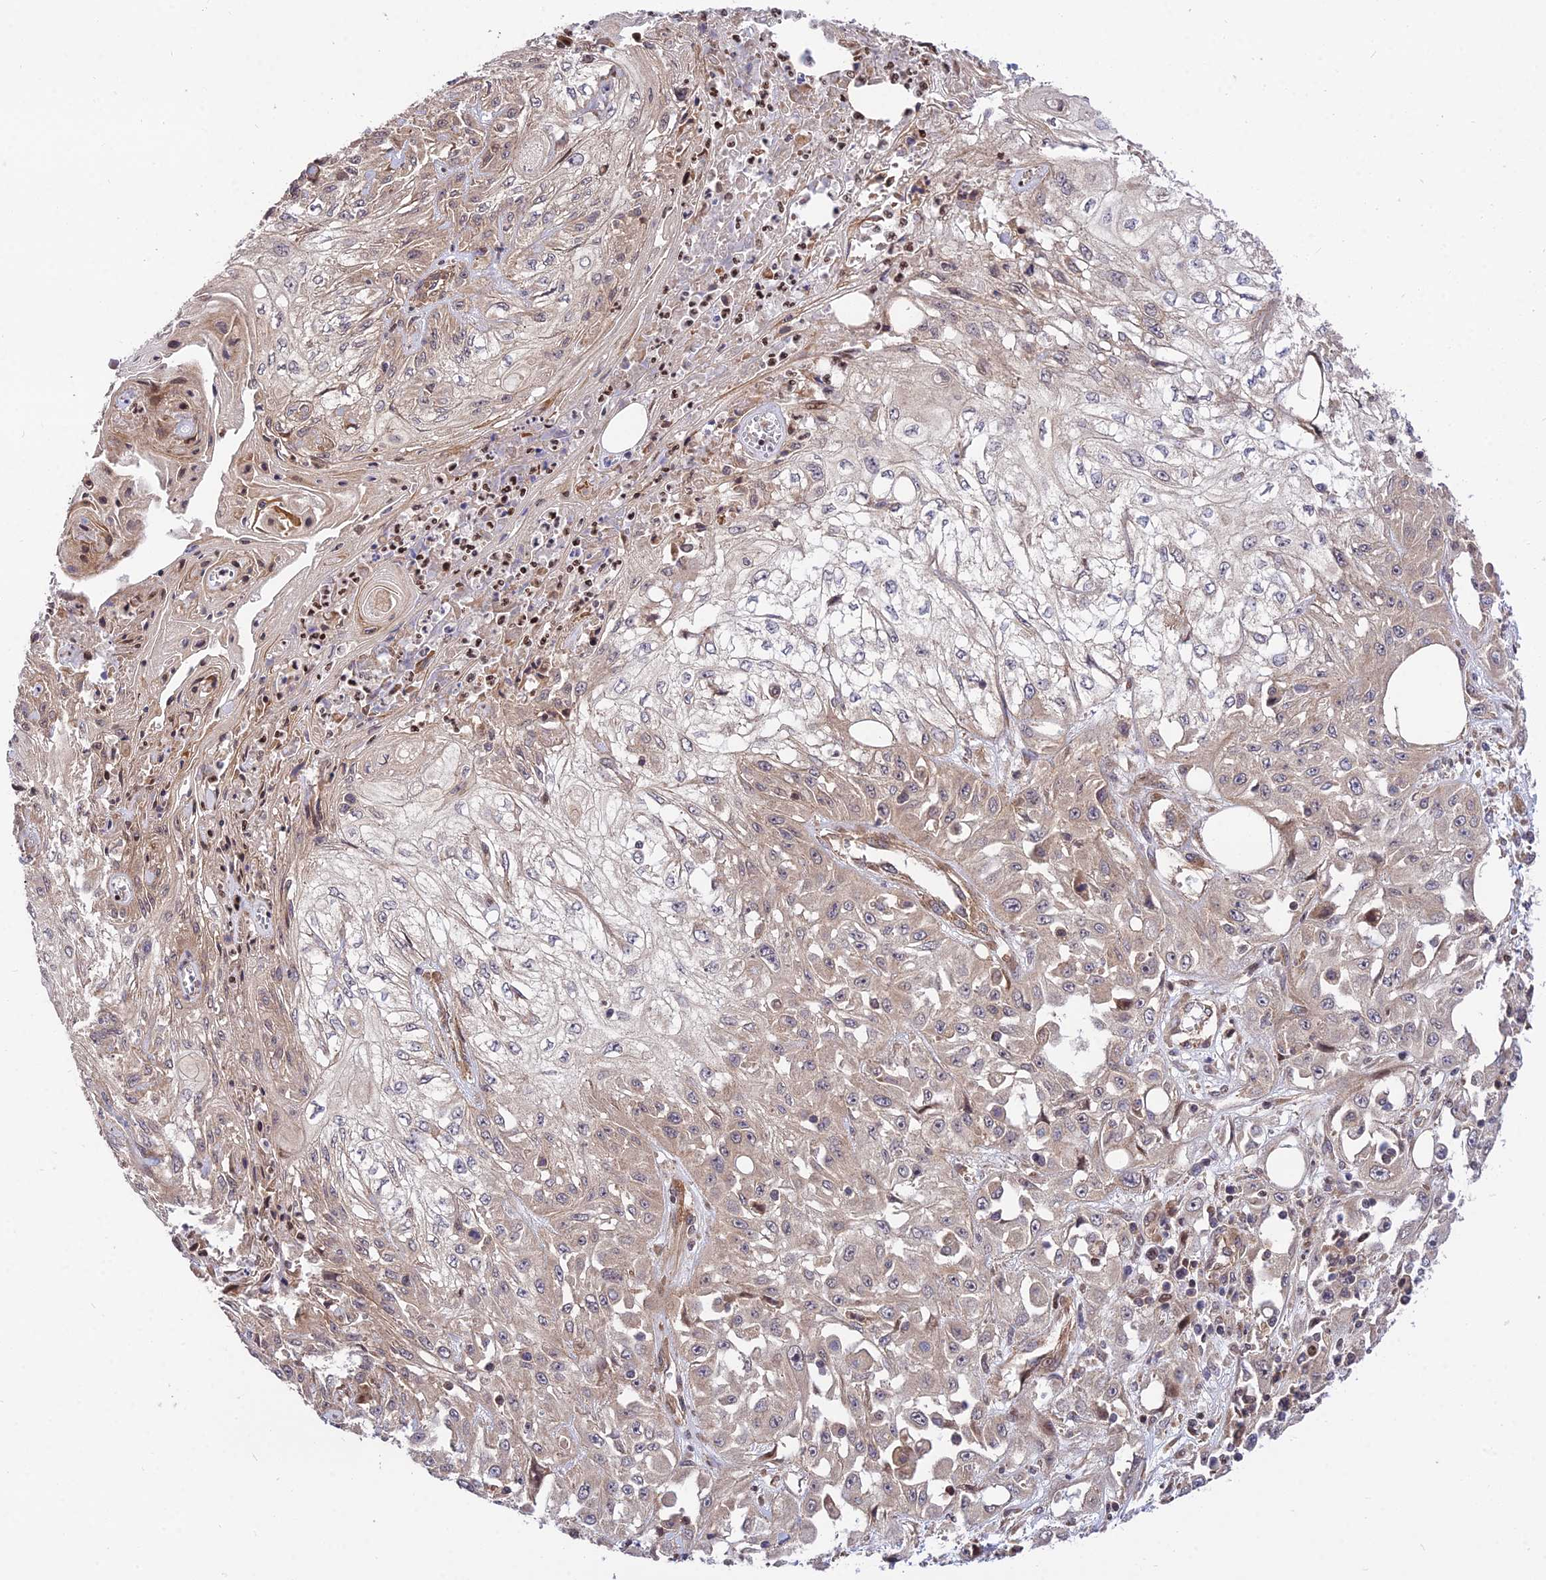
{"staining": {"intensity": "weak", "quantity": "25%-75%", "location": "cytoplasmic/membranous"}, "tissue": "skin cancer", "cell_type": "Tumor cells", "image_type": "cancer", "snomed": [{"axis": "morphology", "description": "Squamous cell carcinoma, NOS"}, {"axis": "morphology", "description": "Squamous cell carcinoma, metastatic, NOS"}, {"axis": "topography", "description": "Skin"}, {"axis": "topography", "description": "Lymph node"}], "caption": "The image demonstrates immunohistochemical staining of skin cancer. There is weak cytoplasmic/membranous expression is seen in about 25%-75% of tumor cells.", "gene": "SMG6", "patient": {"sex": "male", "age": 75}}